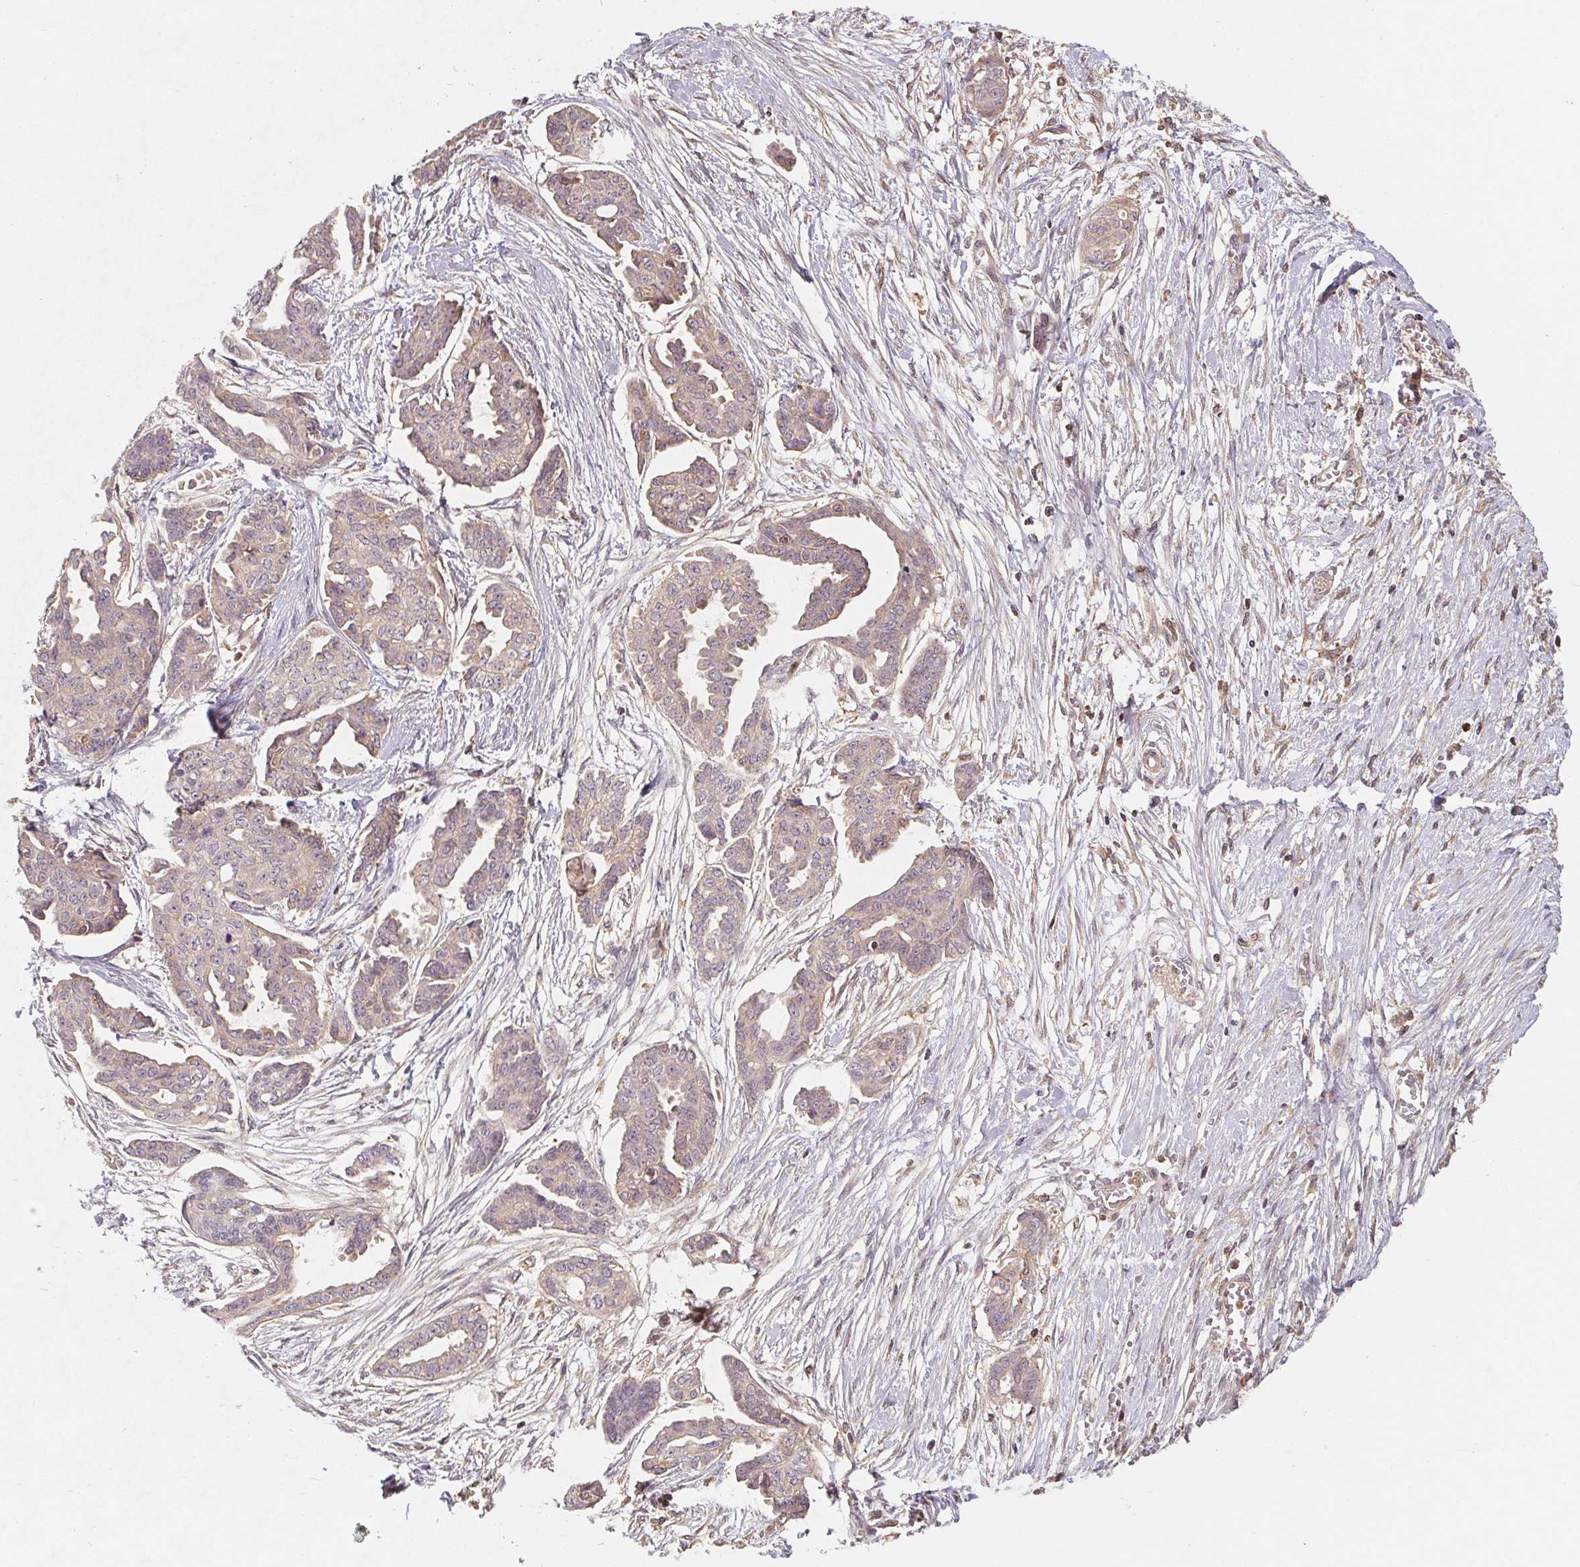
{"staining": {"intensity": "weak", "quantity": "<25%", "location": "cytoplasmic/membranous"}, "tissue": "ovarian cancer", "cell_type": "Tumor cells", "image_type": "cancer", "snomed": [{"axis": "morphology", "description": "Cystadenocarcinoma, serous, NOS"}, {"axis": "topography", "description": "Ovary"}], "caption": "Immunohistochemistry image of ovarian cancer stained for a protein (brown), which demonstrates no expression in tumor cells.", "gene": "ANKRD13A", "patient": {"sex": "female", "age": 71}}